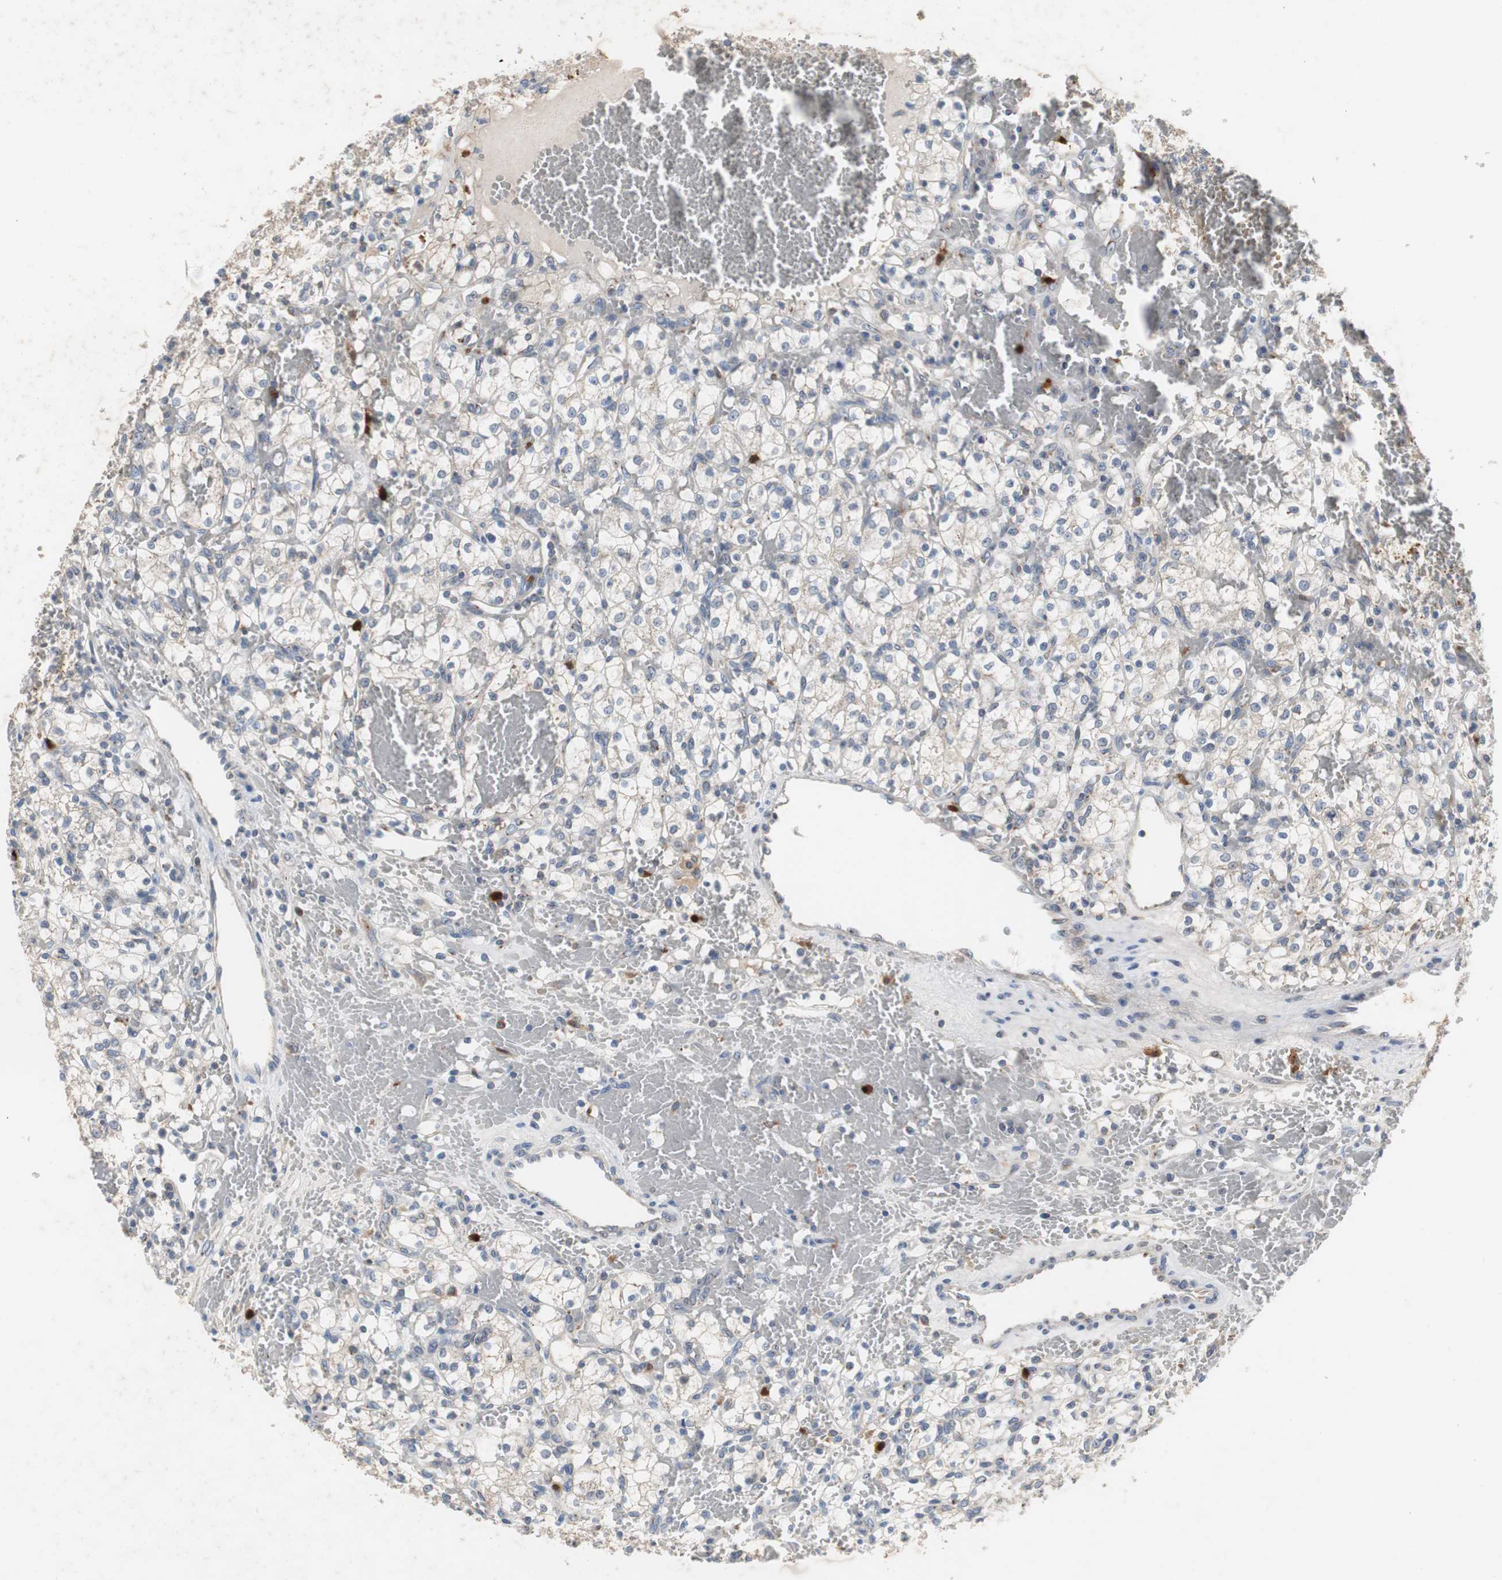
{"staining": {"intensity": "weak", "quantity": "25%-75%", "location": "cytoplasmic/membranous"}, "tissue": "renal cancer", "cell_type": "Tumor cells", "image_type": "cancer", "snomed": [{"axis": "morphology", "description": "Adenocarcinoma, NOS"}, {"axis": "topography", "description": "Kidney"}], "caption": "Human renal adenocarcinoma stained for a protein (brown) demonstrates weak cytoplasmic/membranous positive positivity in about 25%-75% of tumor cells.", "gene": "CALB2", "patient": {"sex": "female", "age": 60}}